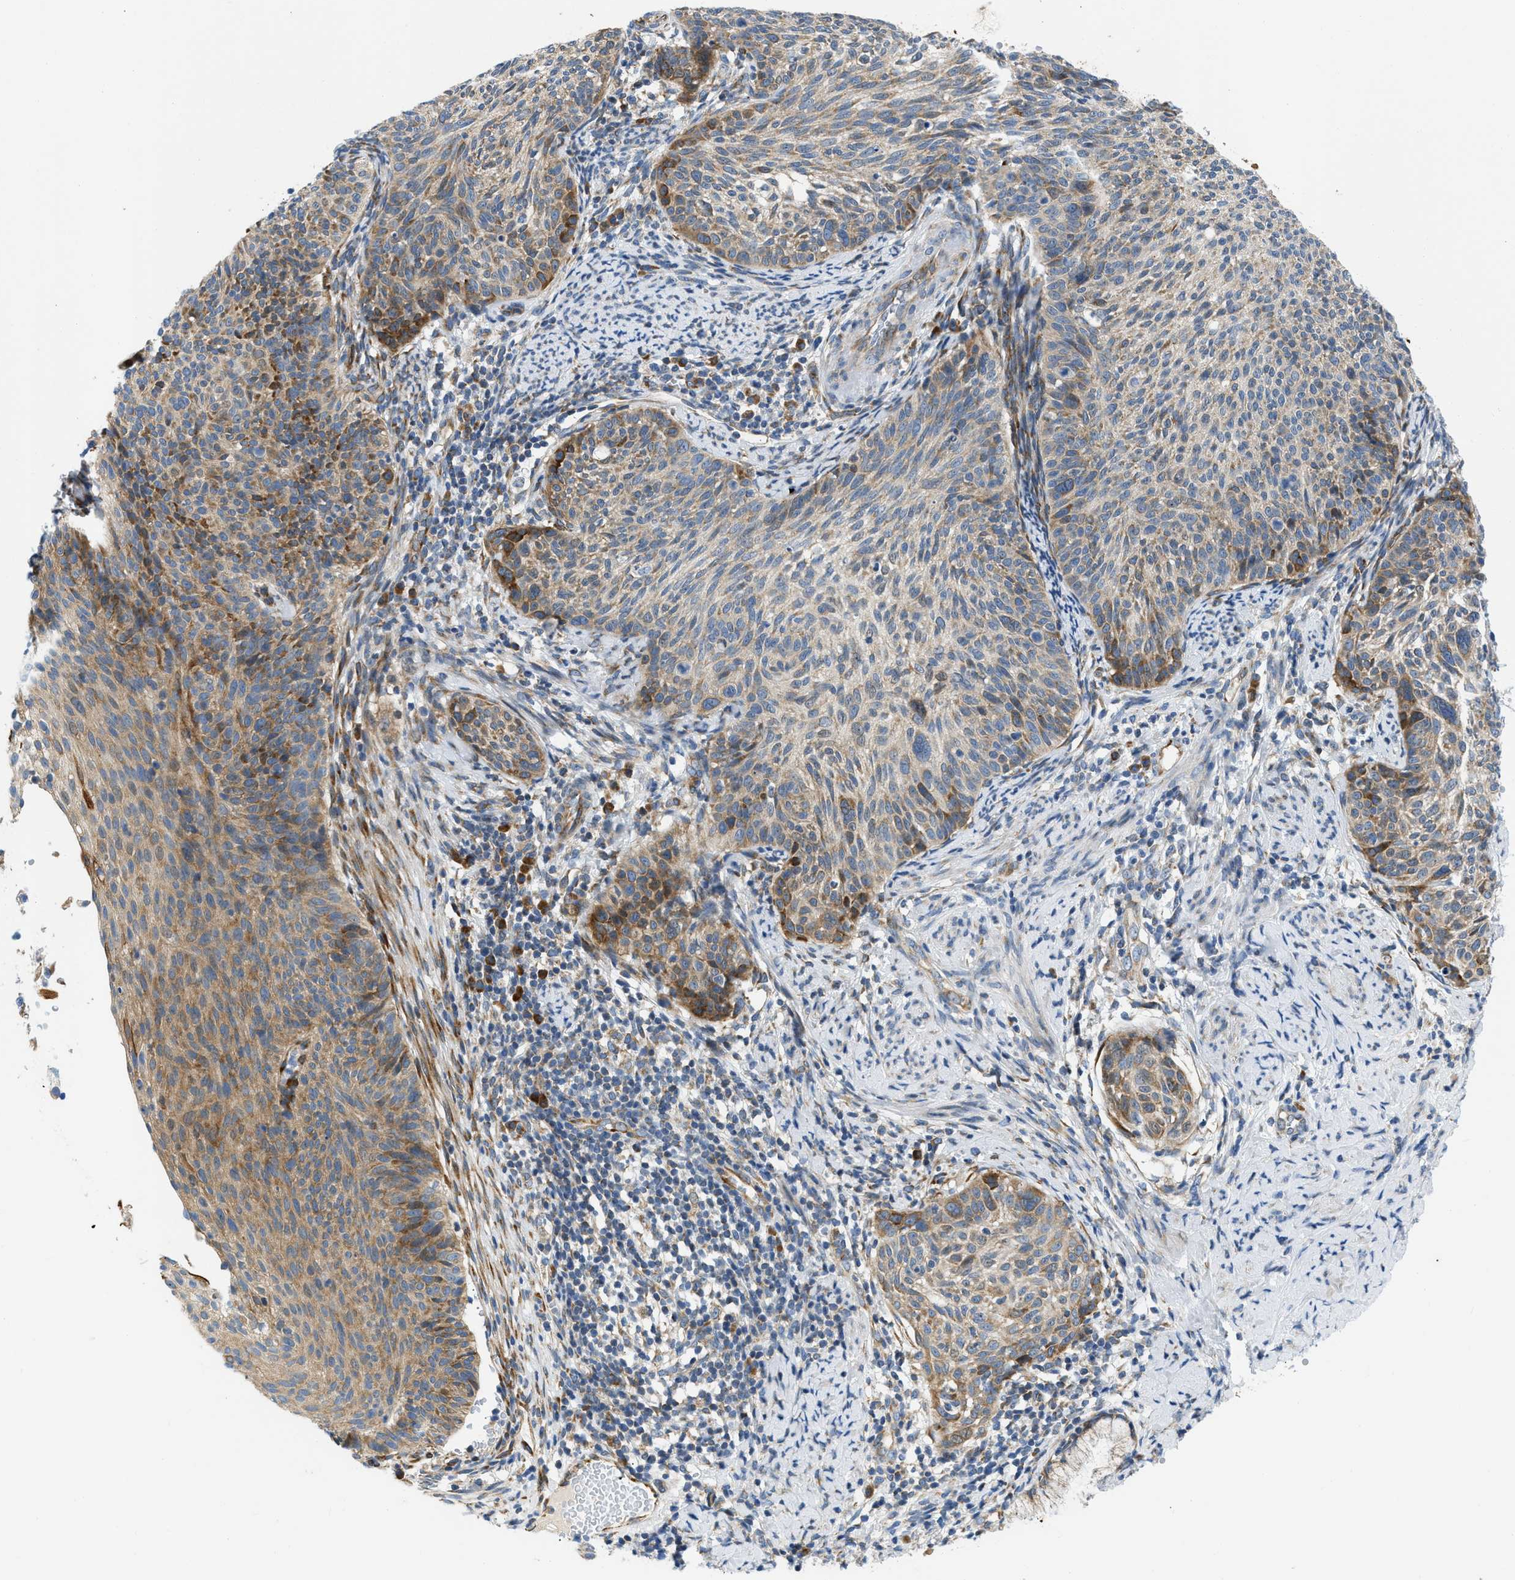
{"staining": {"intensity": "moderate", "quantity": ">75%", "location": "cytoplasmic/membranous"}, "tissue": "cervical cancer", "cell_type": "Tumor cells", "image_type": "cancer", "snomed": [{"axis": "morphology", "description": "Squamous cell carcinoma, NOS"}, {"axis": "topography", "description": "Cervix"}], "caption": "Immunohistochemistry (IHC) photomicrograph of neoplastic tissue: squamous cell carcinoma (cervical) stained using immunohistochemistry (IHC) demonstrates medium levels of moderate protein expression localized specifically in the cytoplasmic/membranous of tumor cells, appearing as a cytoplasmic/membranous brown color.", "gene": "CAMKK2", "patient": {"sex": "female", "age": 70}}